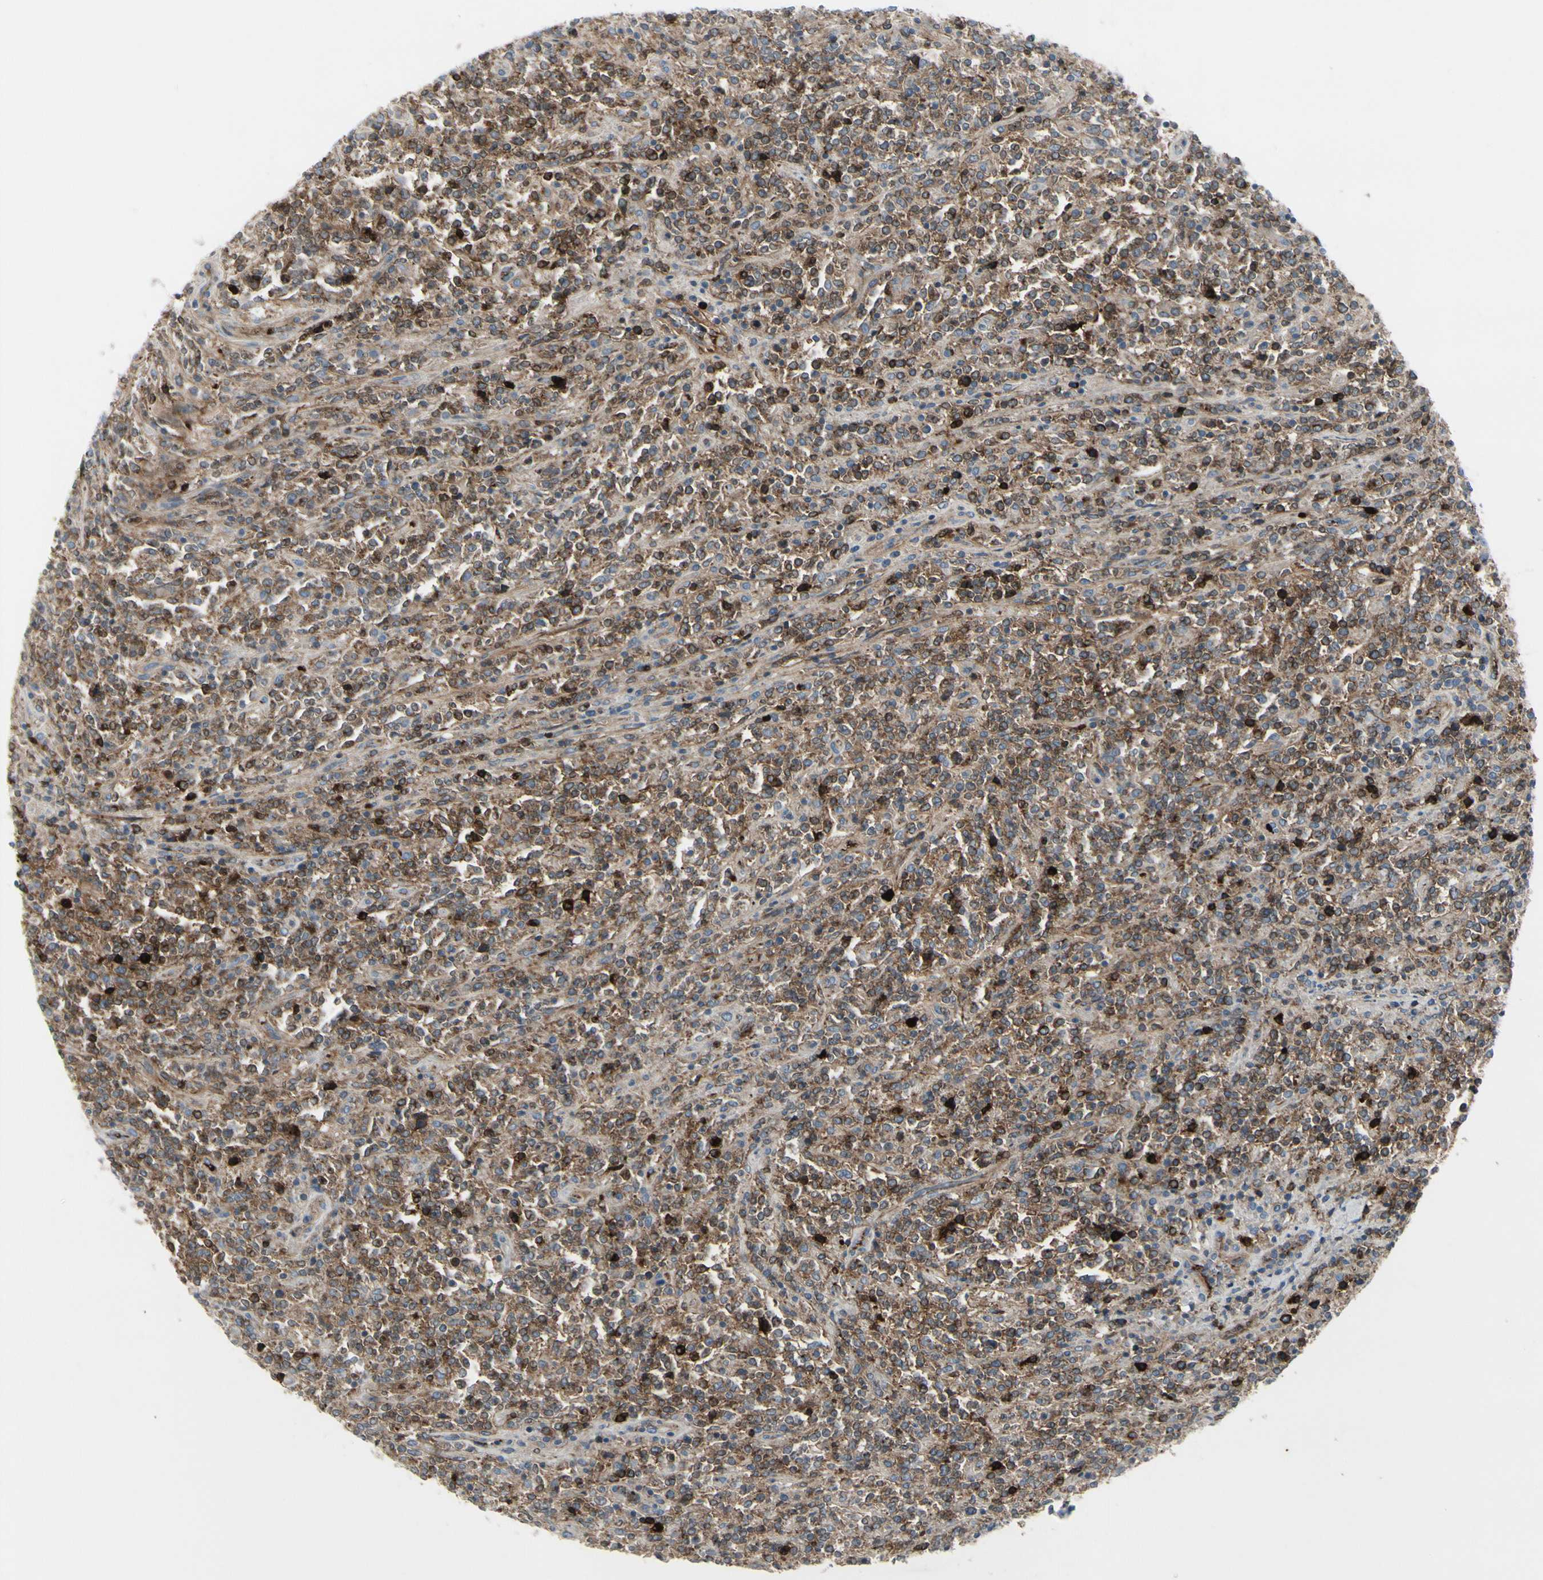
{"staining": {"intensity": "moderate", "quantity": "25%-75%", "location": "cytoplasmic/membranous"}, "tissue": "lymphoma", "cell_type": "Tumor cells", "image_type": "cancer", "snomed": [{"axis": "morphology", "description": "Malignant lymphoma, non-Hodgkin's type, High grade"}, {"axis": "topography", "description": "Soft tissue"}], "caption": "Protein analysis of high-grade malignant lymphoma, non-Hodgkin's type tissue reveals moderate cytoplasmic/membranous staining in about 25%-75% of tumor cells.", "gene": "IGHM", "patient": {"sex": "male", "age": 18}}